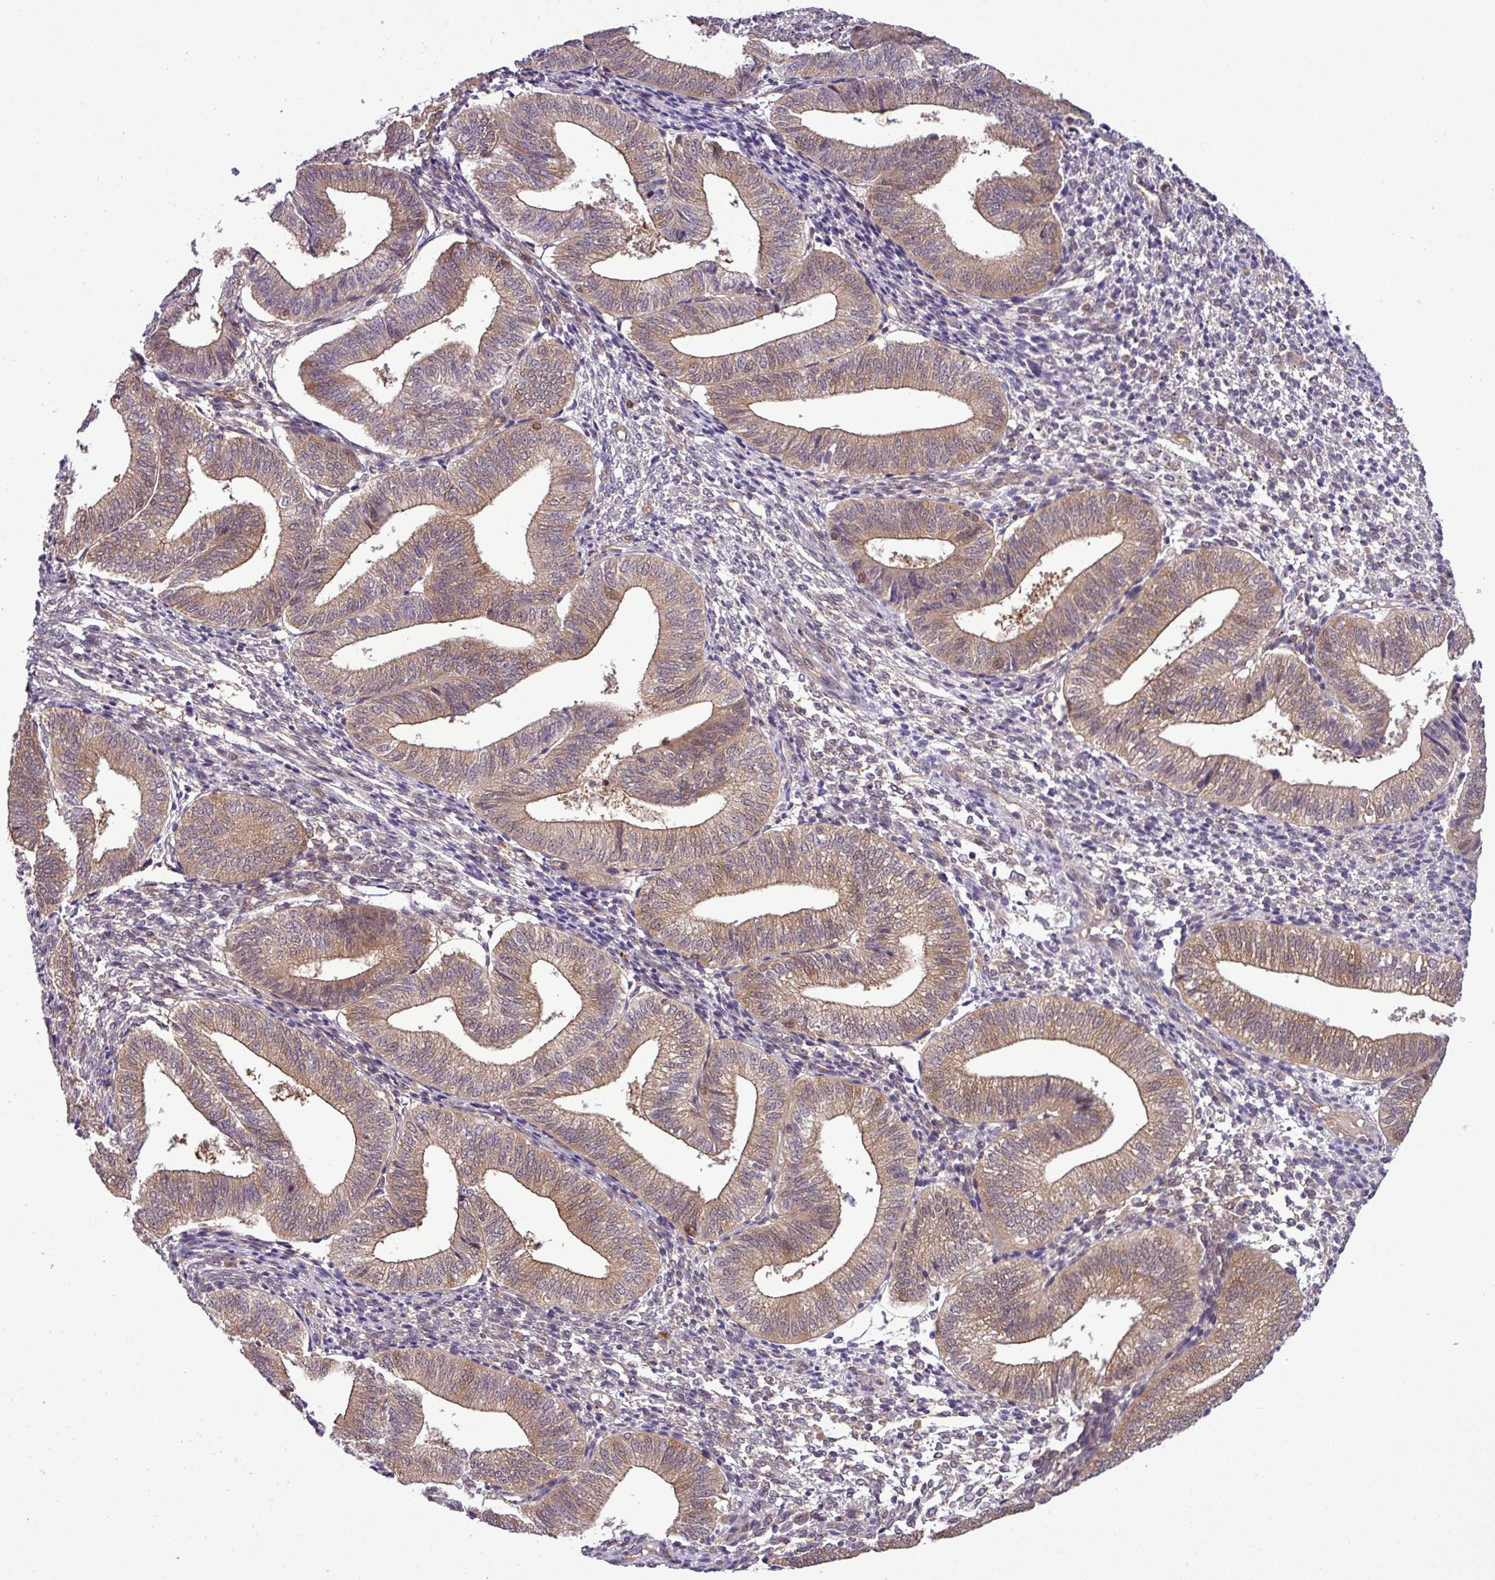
{"staining": {"intensity": "moderate", "quantity": "25%-75%", "location": "cytoplasmic/membranous,nuclear"}, "tissue": "endometrium", "cell_type": "Cells in endometrial stroma", "image_type": "normal", "snomed": [{"axis": "morphology", "description": "Normal tissue, NOS"}, {"axis": "topography", "description": "Endometrium"}], "caption": "This is a micrograph of immunohistochemistry staining of unremarkable endometrium, which shows moderate expression in the cytoplasmic/membranous,nuclear of cells in endometrial stroma.", "gene": "CARHSP1", "patient": {"sex": "female", "age": 34}}